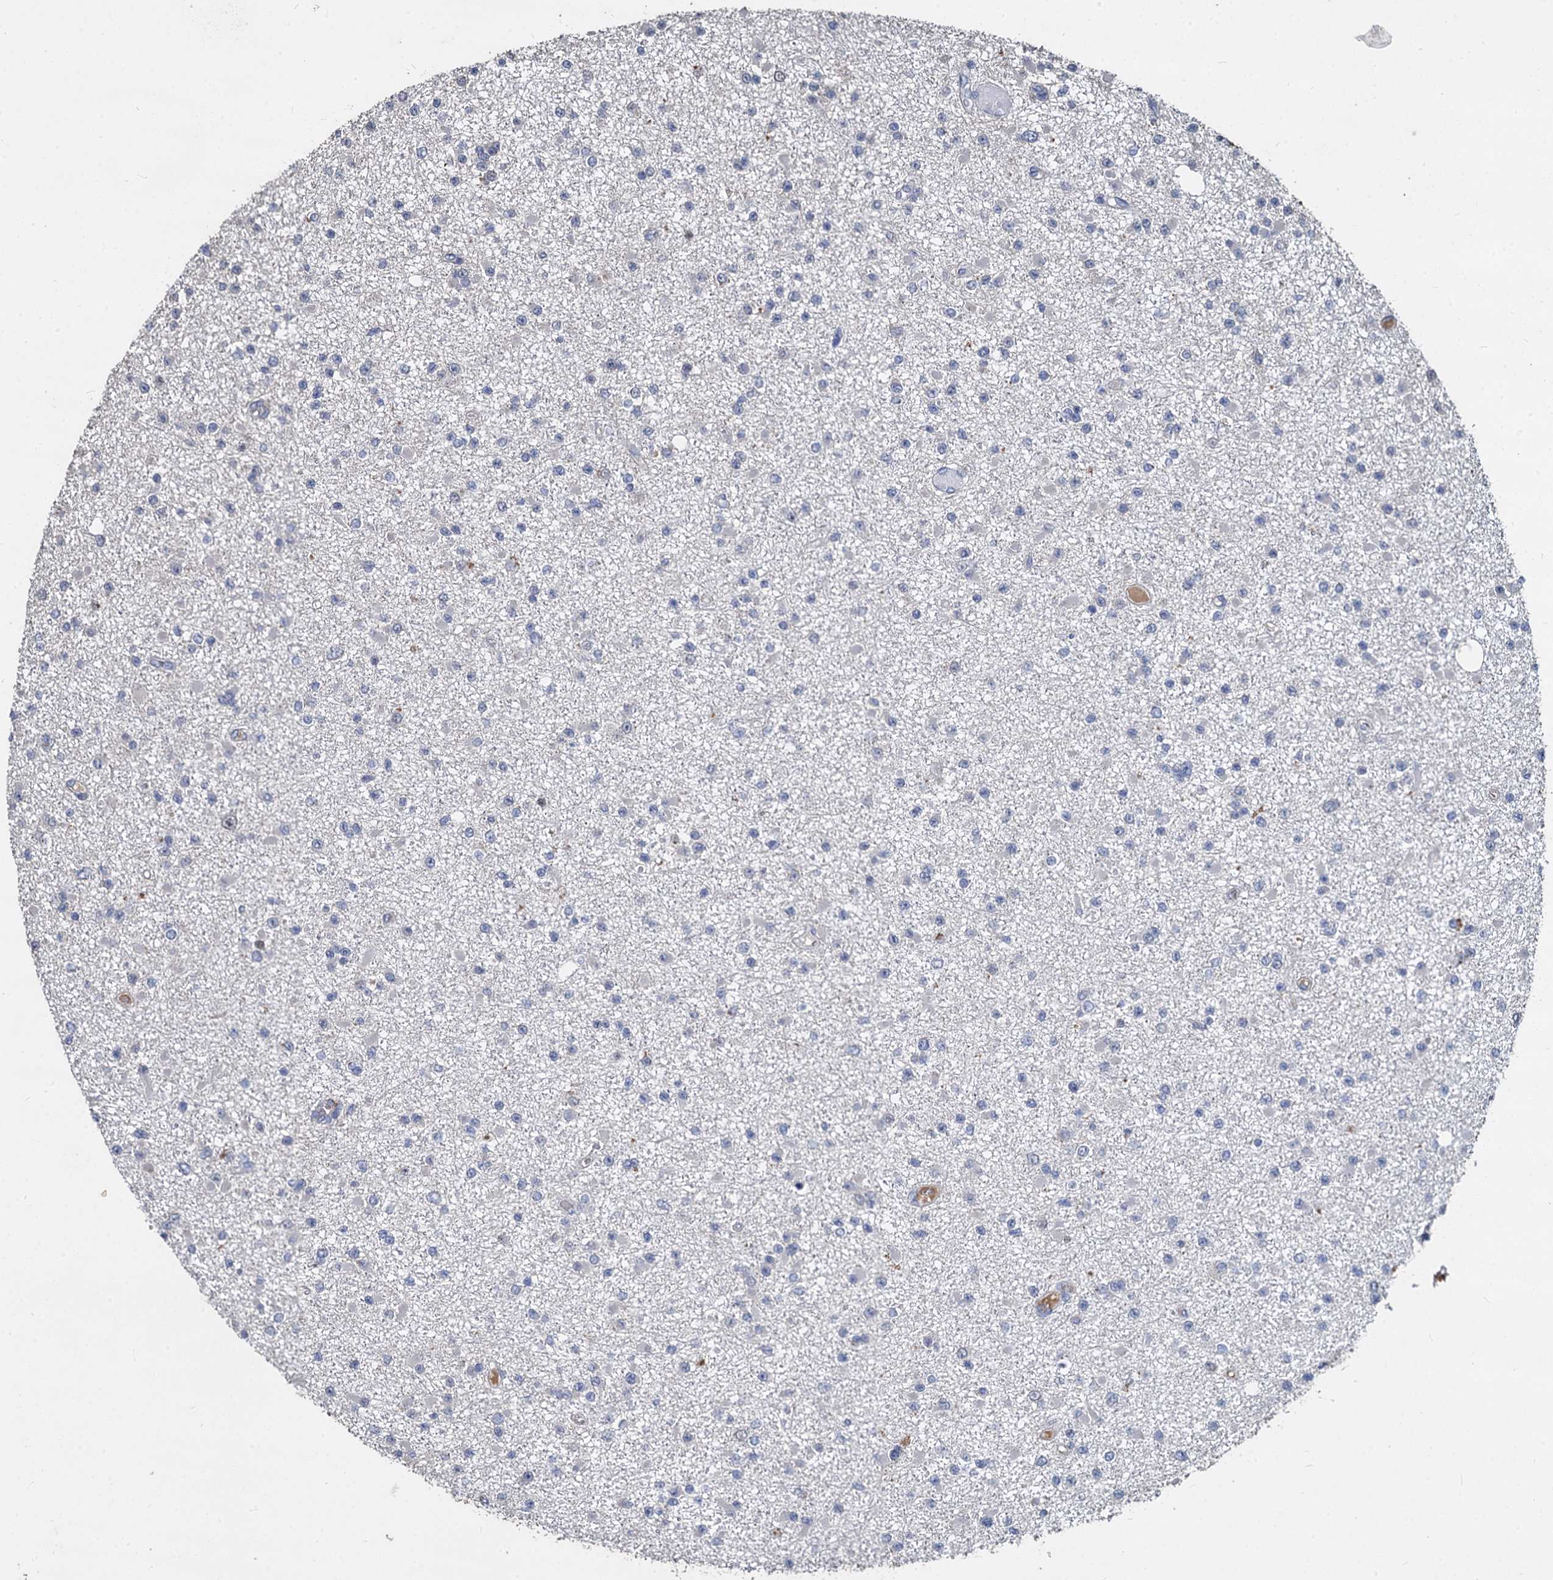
{"staining": {"intensity": "negative", "quantity": "none", "location": "none"}, "tissue": "glioma", "cell_type": "Tumor cells", "image_type": "cancer", "snomed": [{"axis": "morphology", "description": "Glioma, malignant, Low grade"}, {"axis": "topography", "description": "Brain"}], "caption": "DAB (3,3'-diaminobenzidine) immunohistochemical staining of glioma shows no significant expression in tumor cells. Nuclei are stained in blue.", "gene": "CCDC184", "patient": {"sex": "female", "age": 22}}